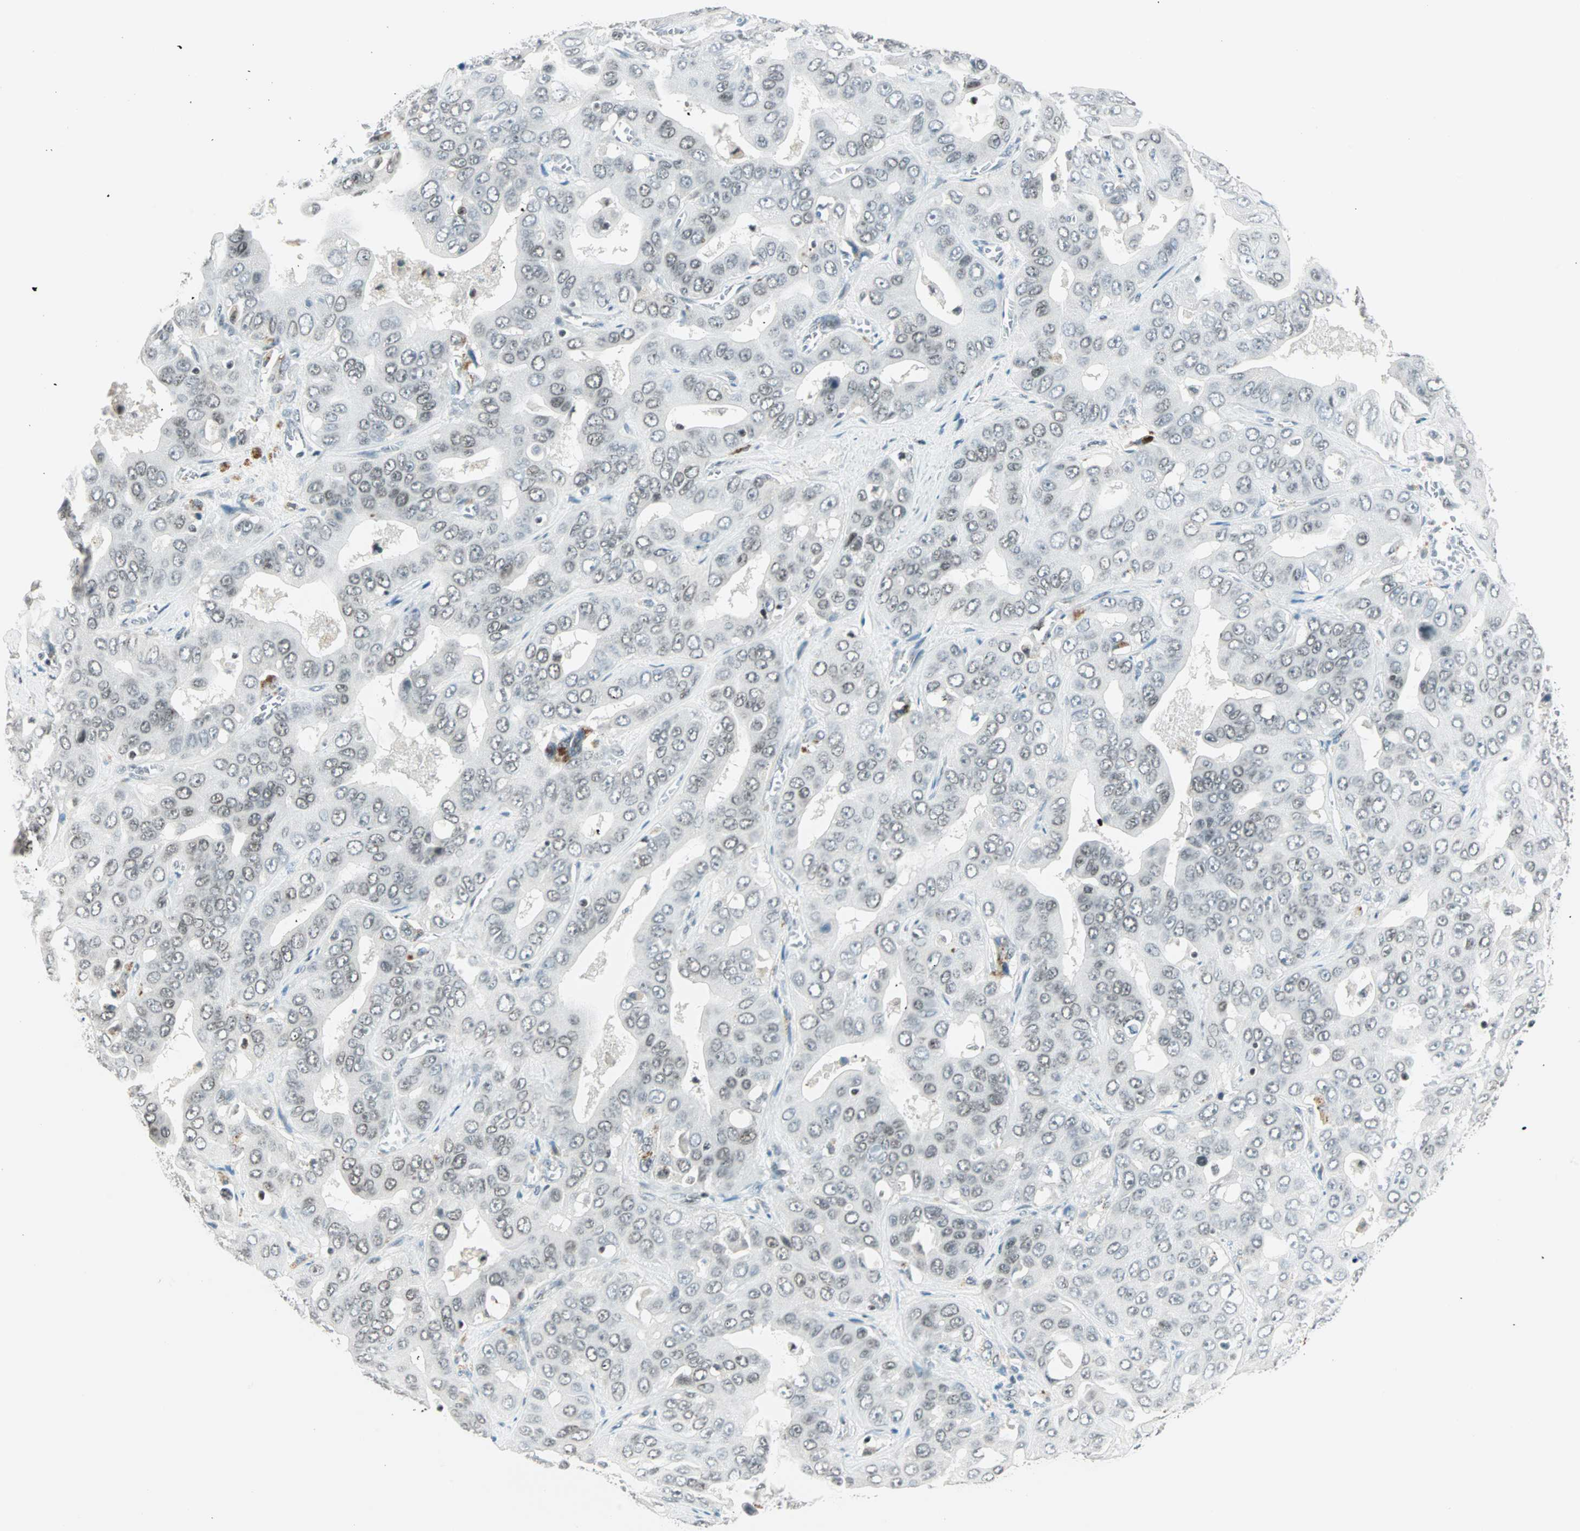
{"staining": {"intensity": "weak", "quantity": ">75%", "location": "nuclear"}, "tissue": "liver cancer", "cell_type": "Tumor cells", "image_type": "cancer", "snomed": [{"axis": "morphology", "description": "Cholangiocarcinoma"}, {"axis": "topography", "description": "Liver"}], "caption": "Immunohistochemical staining of human liver cancer (cholangiocarcinoma) shows weak nuclear protein expression in approximately >75% of tumor cells.", "gene": "SIN3A", "patient": {"sex": "female", "age": 52}}